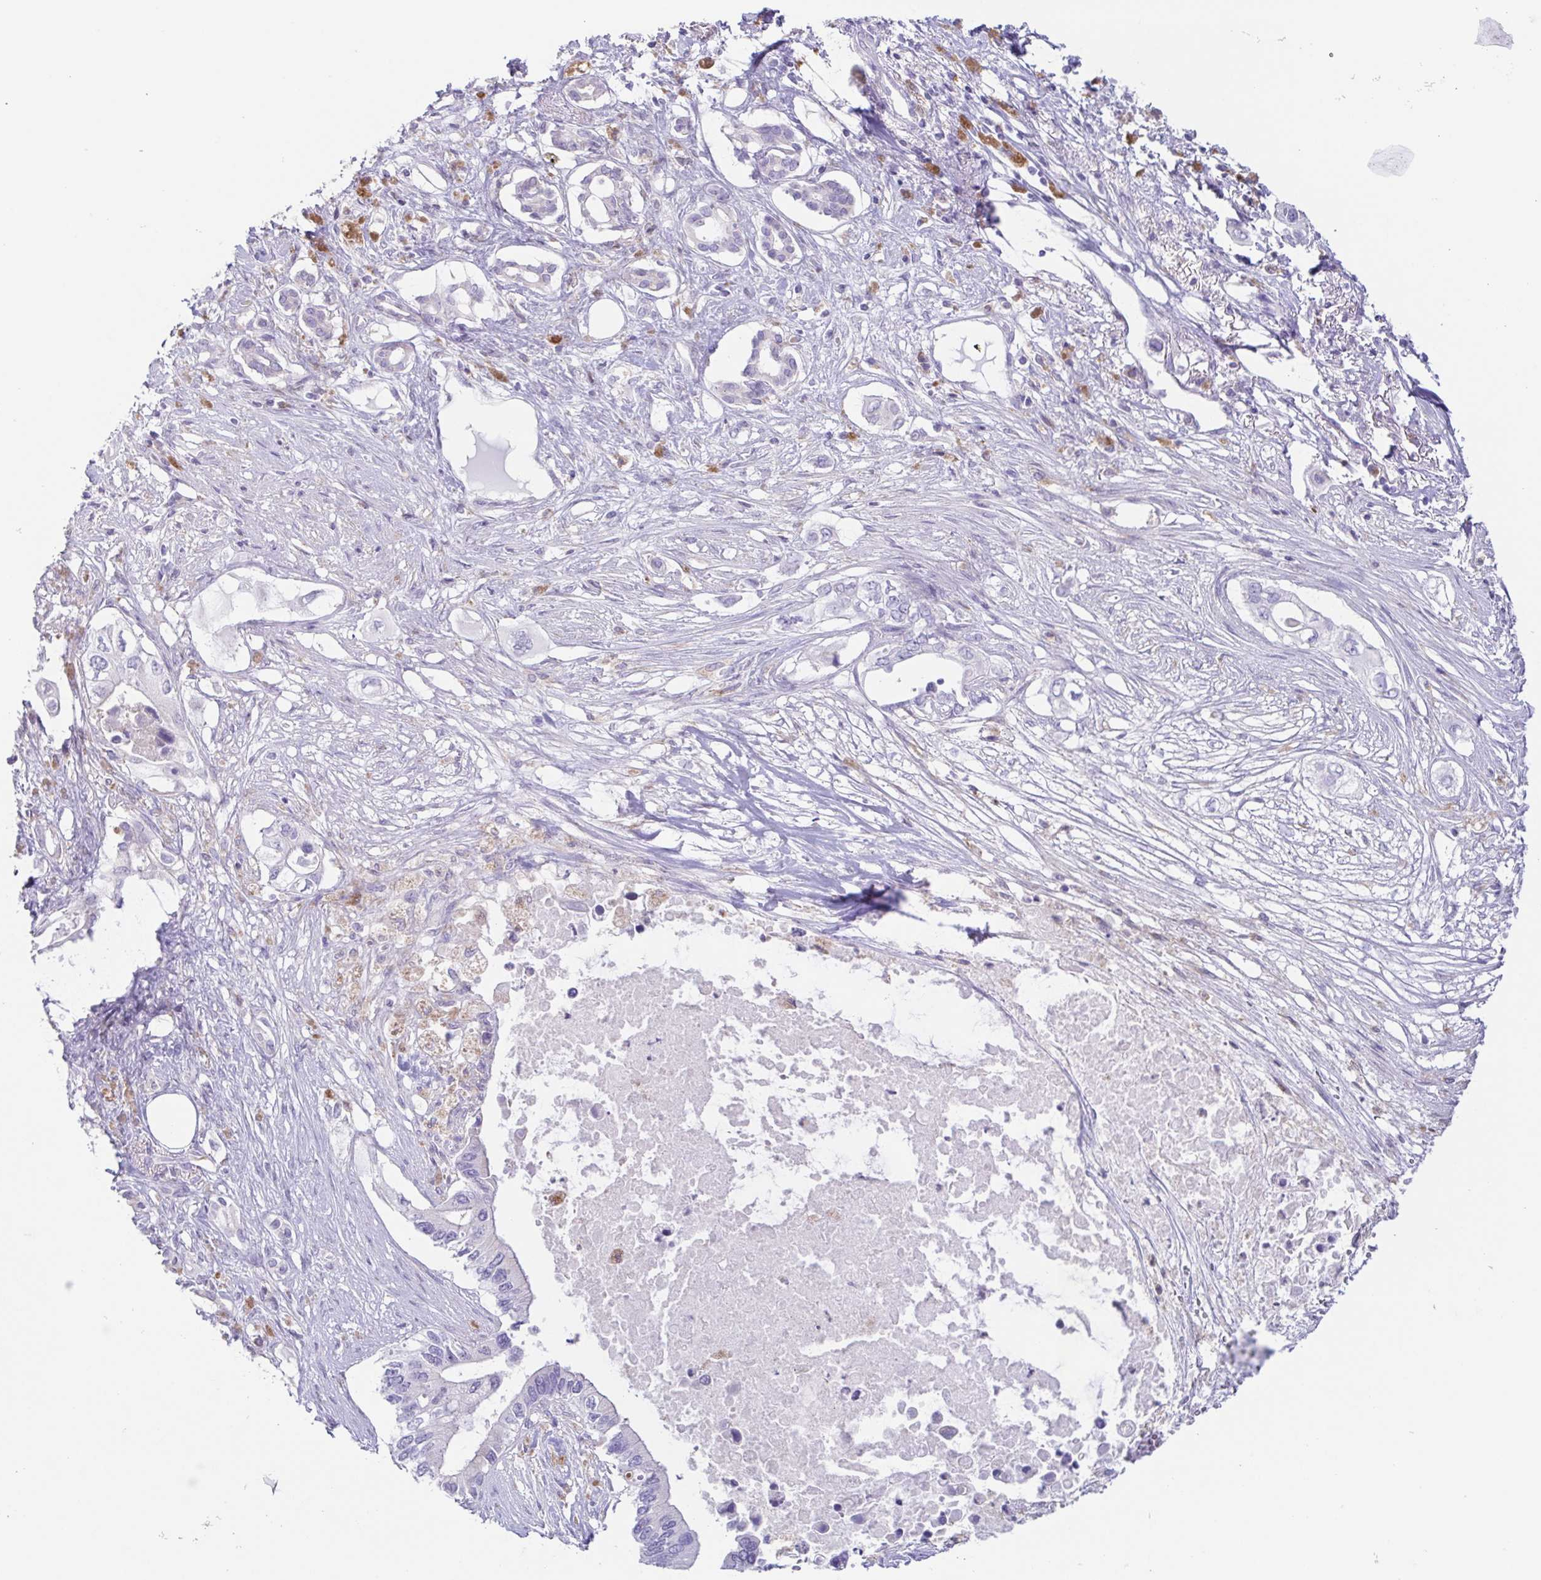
{"staining": {"intensity": "negative", "quantity": "none", "location": "none"}, "tissue": "pancreatic cancer", "cell_type": "Tumor cells", "image_type": "cancer", "snomed": [{"axis": "morphology", "description": "Adenocarcinoma, NOS"}, {"axis": "topography", "description": "Pancreas"}], "caption": "This is a histopathology image of immunohistochemistry staining of pancreatic adenocarcinoma, which shows no staining in tumor cells.", "gene": "ATP6V1G2", "patient": {"sex": "female", "age": 63}}